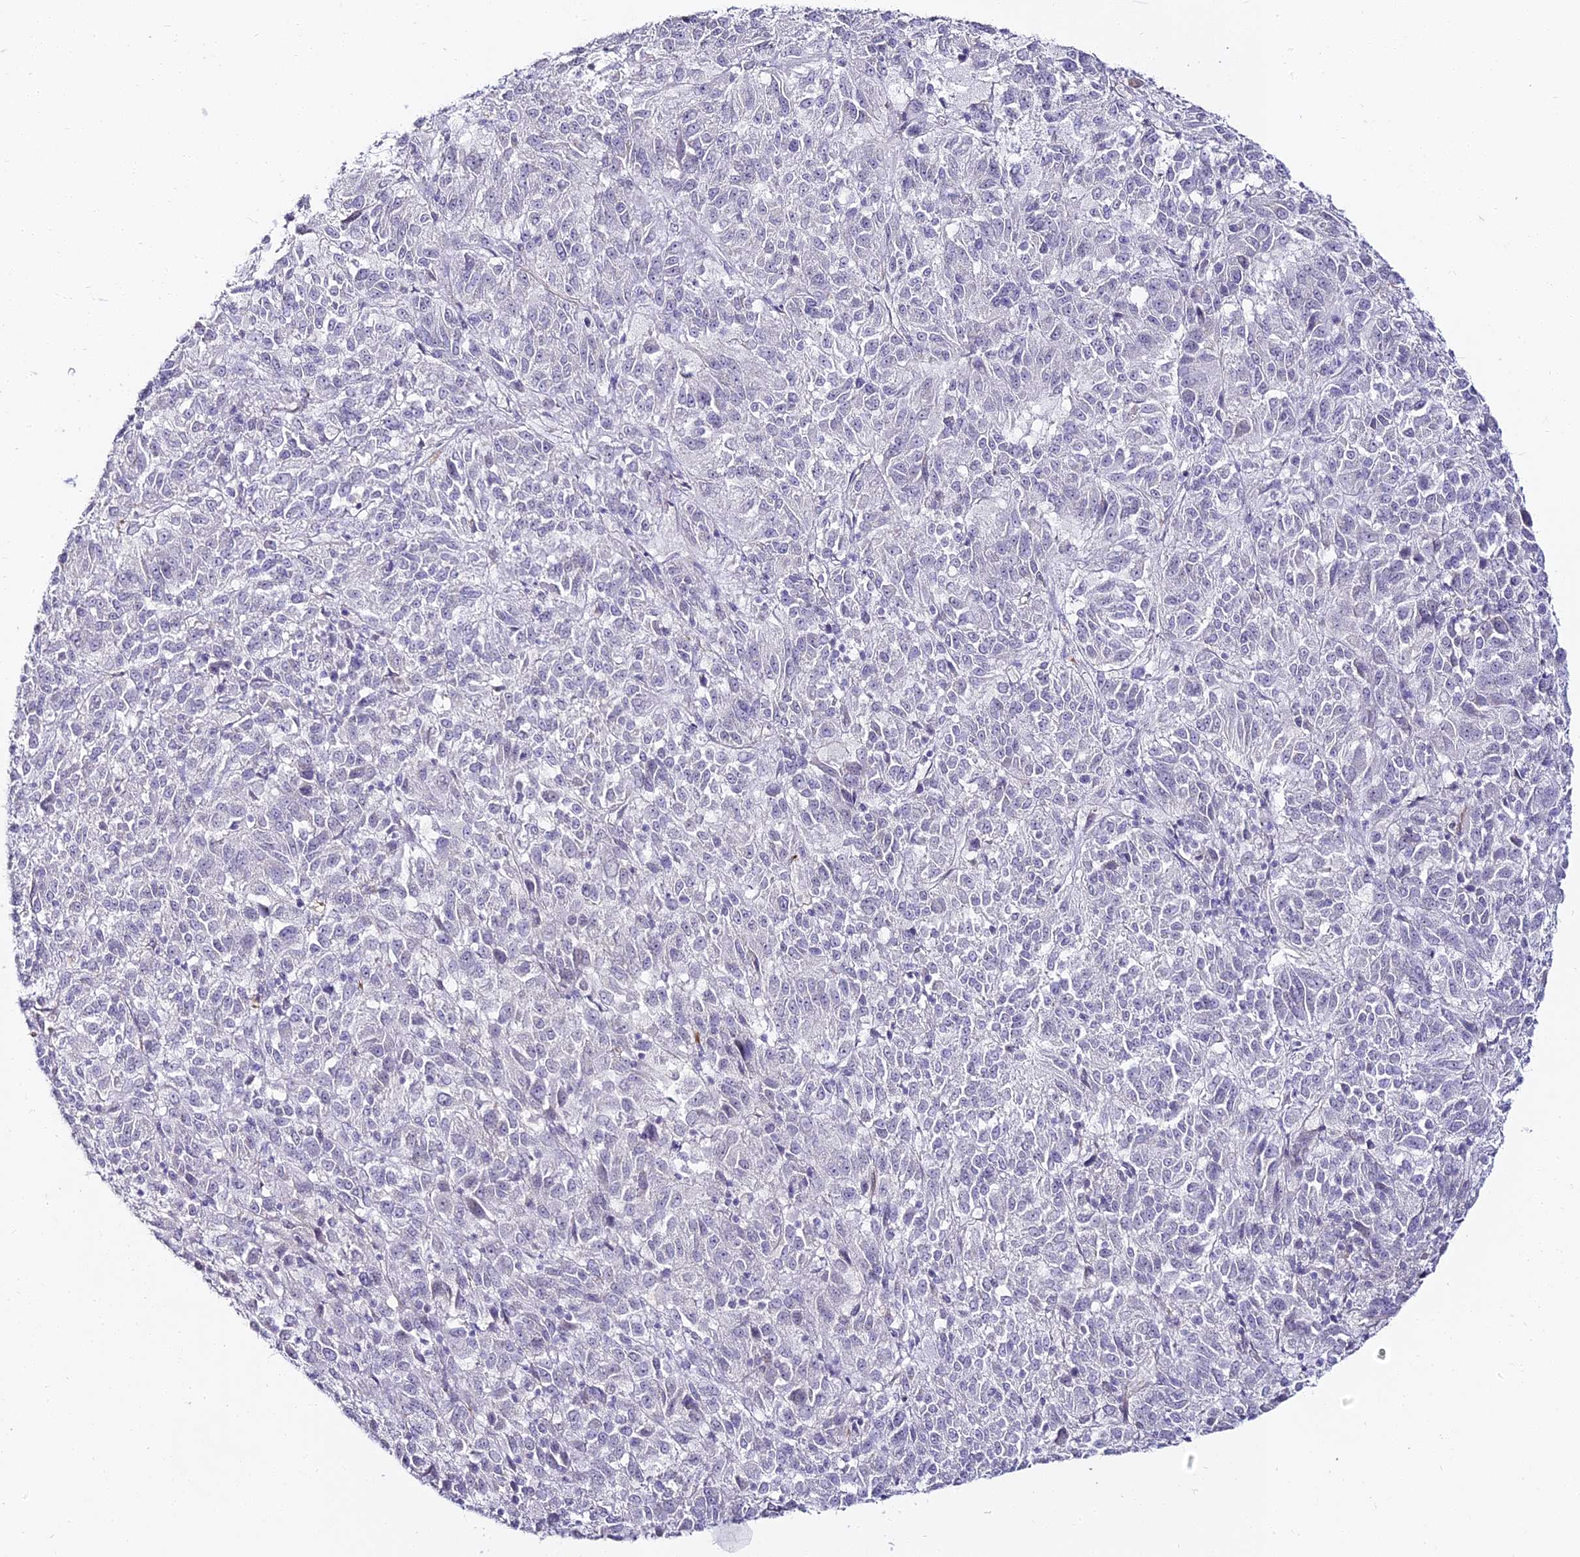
{"staining": {"intensity": "negative", "quantity": "none", "location": "none"}, "tissue": "melanoma", "cell_type": "Tumor cells", "image_type": "cancer", "snomed": [{"axis": "morphology", "description": "Malignant melanoma, Metastatic site"}, {"axis": "topography", "description": "Lung"}], "caption": "This is an immunohistochemistry (IHC) photomicrograph of human melanoma. There is no positivity in tumor cells.", "gene": "ALPG", "patient": {"sex": "male", "age": 64}}